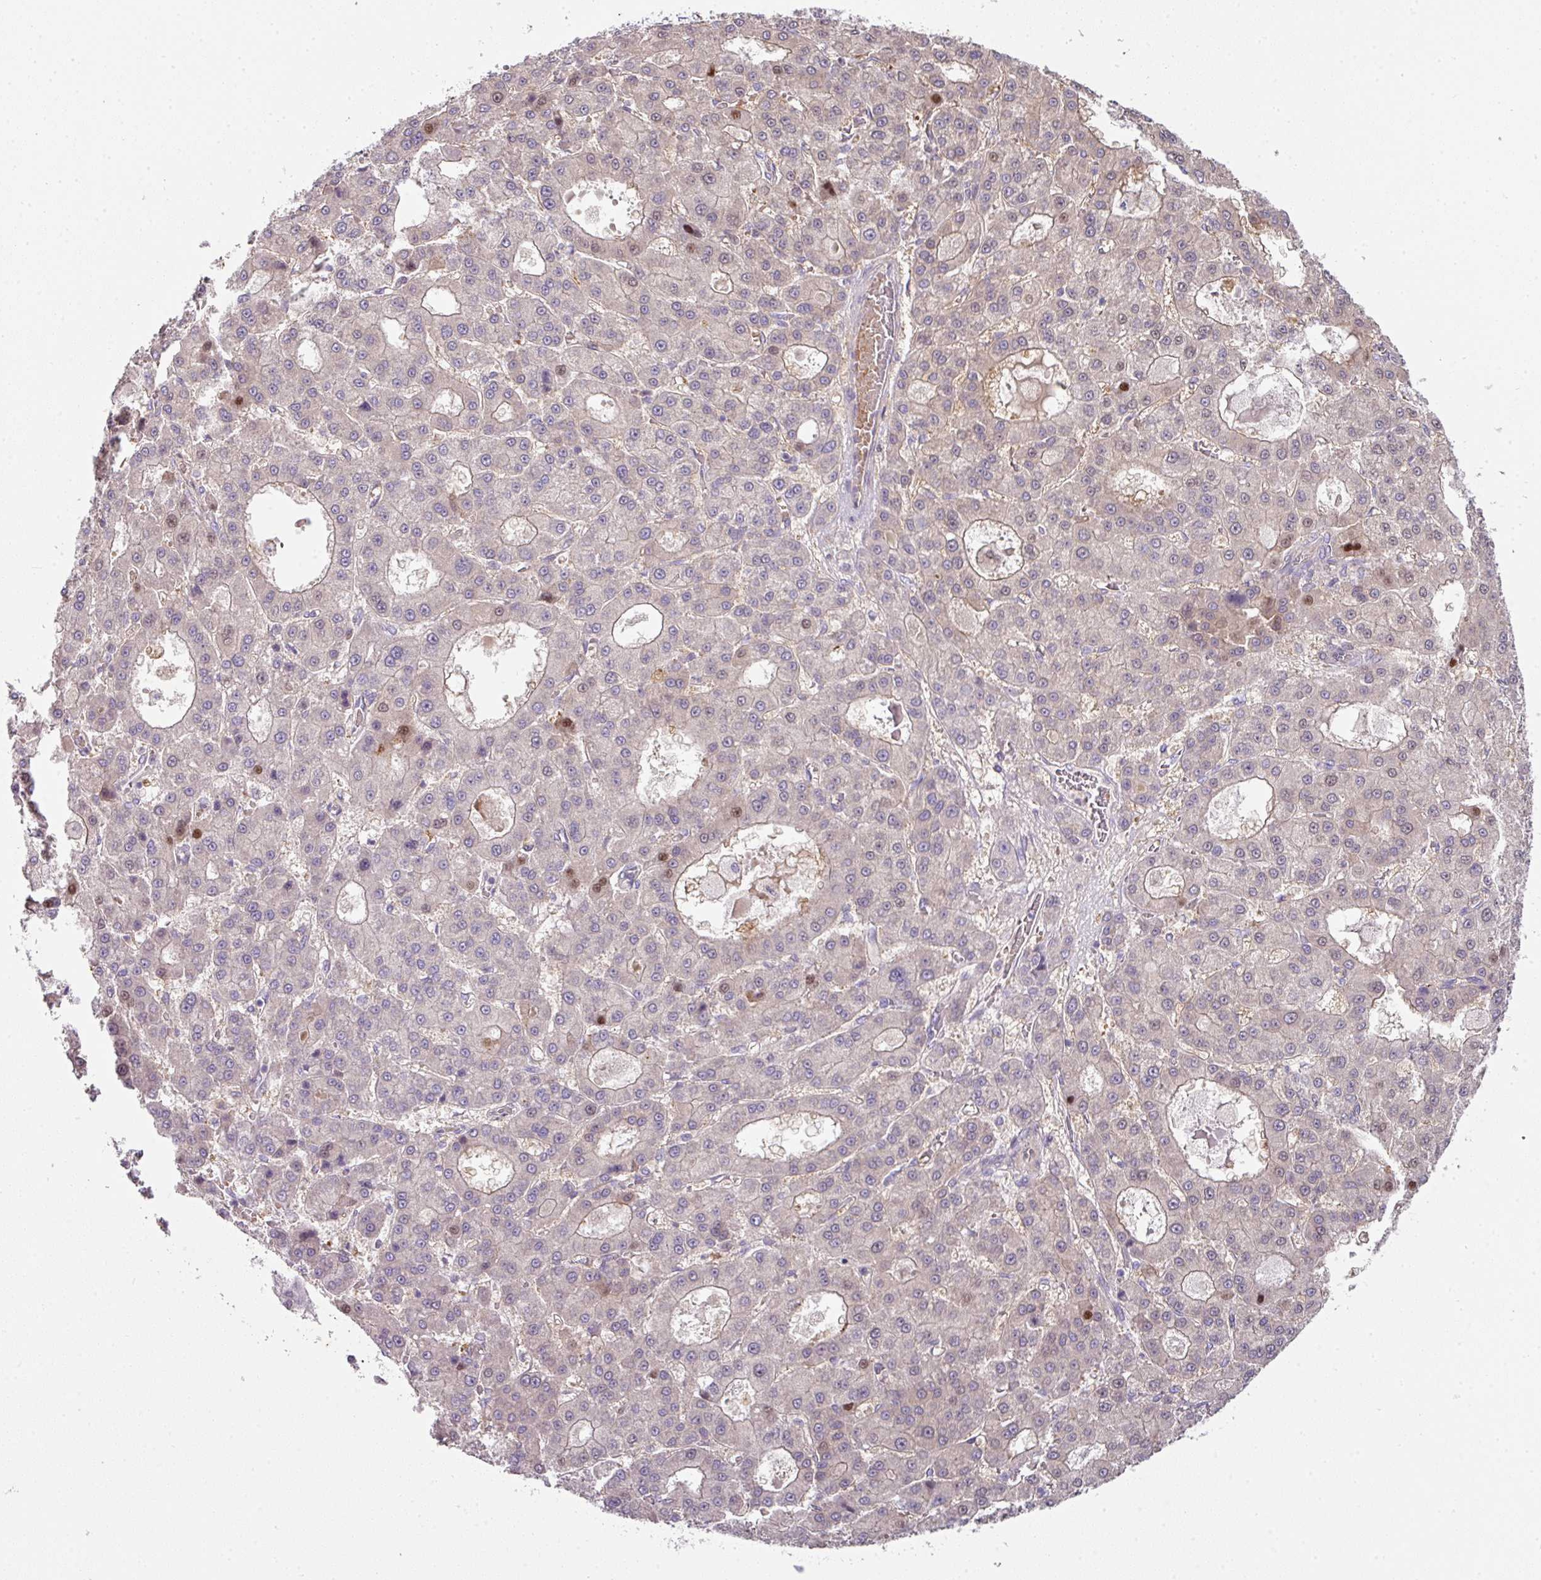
{"staining": {"intensity": "moderate", "quantity": "<25%", "location": "nuclear"}, "tissue": "liver cancer", "cell_type": "Tumor cells", "image_type": "cancer", "snomed": [{"axis": "morphology", "description": "Carcinoma, Hepatocellular, NOS"}, {"axis": "topography", "description": "Liver"}], "caption": "Liver hepatocellular carcinoma stained for a protein reveals moderate nuclear positivity in tumor cells. Using DAB (3,3'-diaminobenzidine) (brown) and hematoxylin (blue) stains, captured at high magnification using brightfield microscopy.", "gene": "ANKRD18A", "patient": {"sex": "male", "age": 70}}